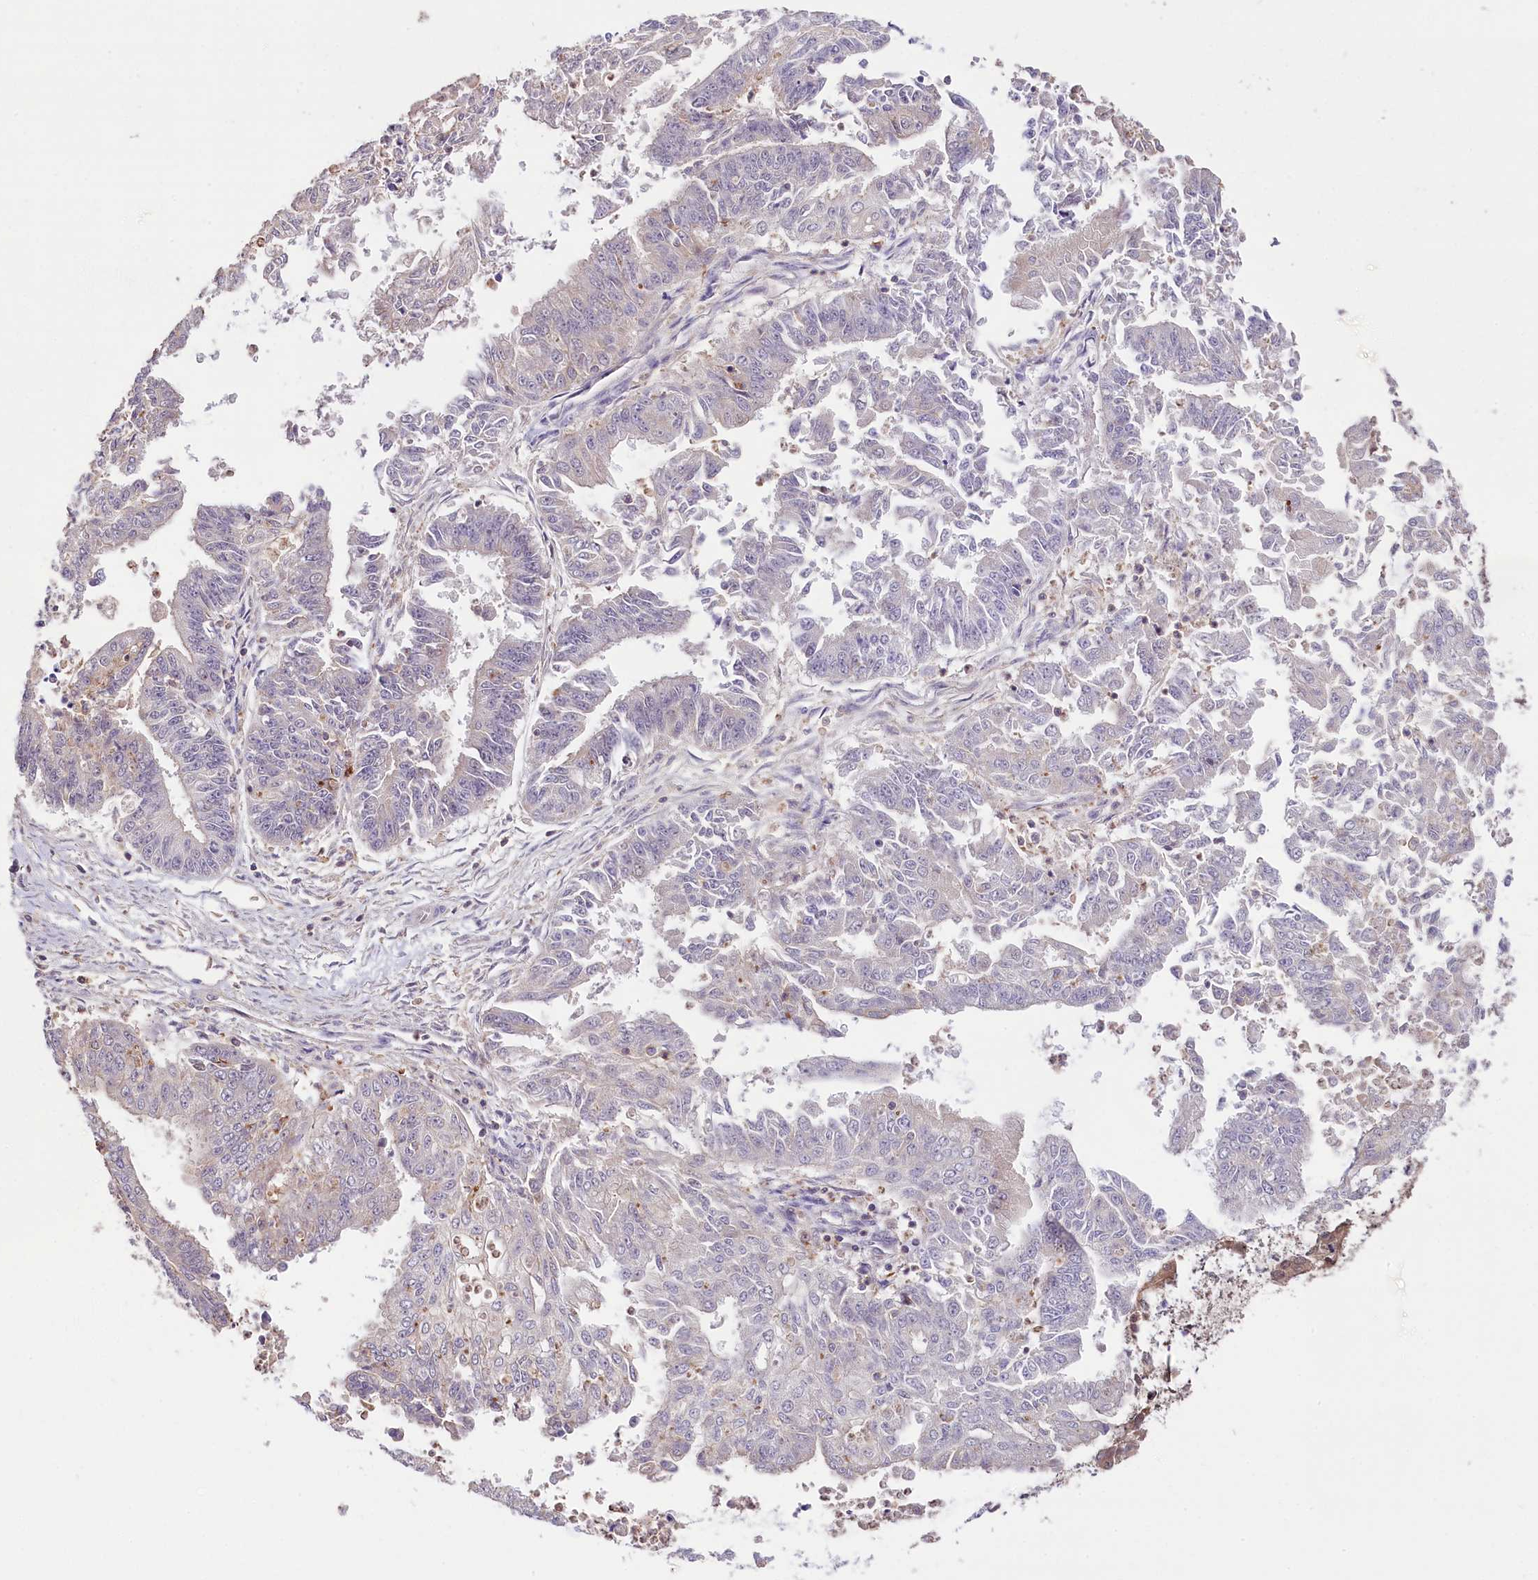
{"staining": {"intensity": "negative", "quantity": "none", "location": "none"}, "tissue": "endometrial cancer", "cell_type": "Tumor cells", "image_type": "cancer", "snomed": [{"axis": "morphology", "description": "Adenocarcinoma, NOS"}, {"axis": "topography", "description": "Endometrium"}], "caption": "Tumor cells show no significant staining in endometrial cancer (adenocarcinoma).", "gene": "SKIDA1", "patient": {"sex": "female", "age": 73}}